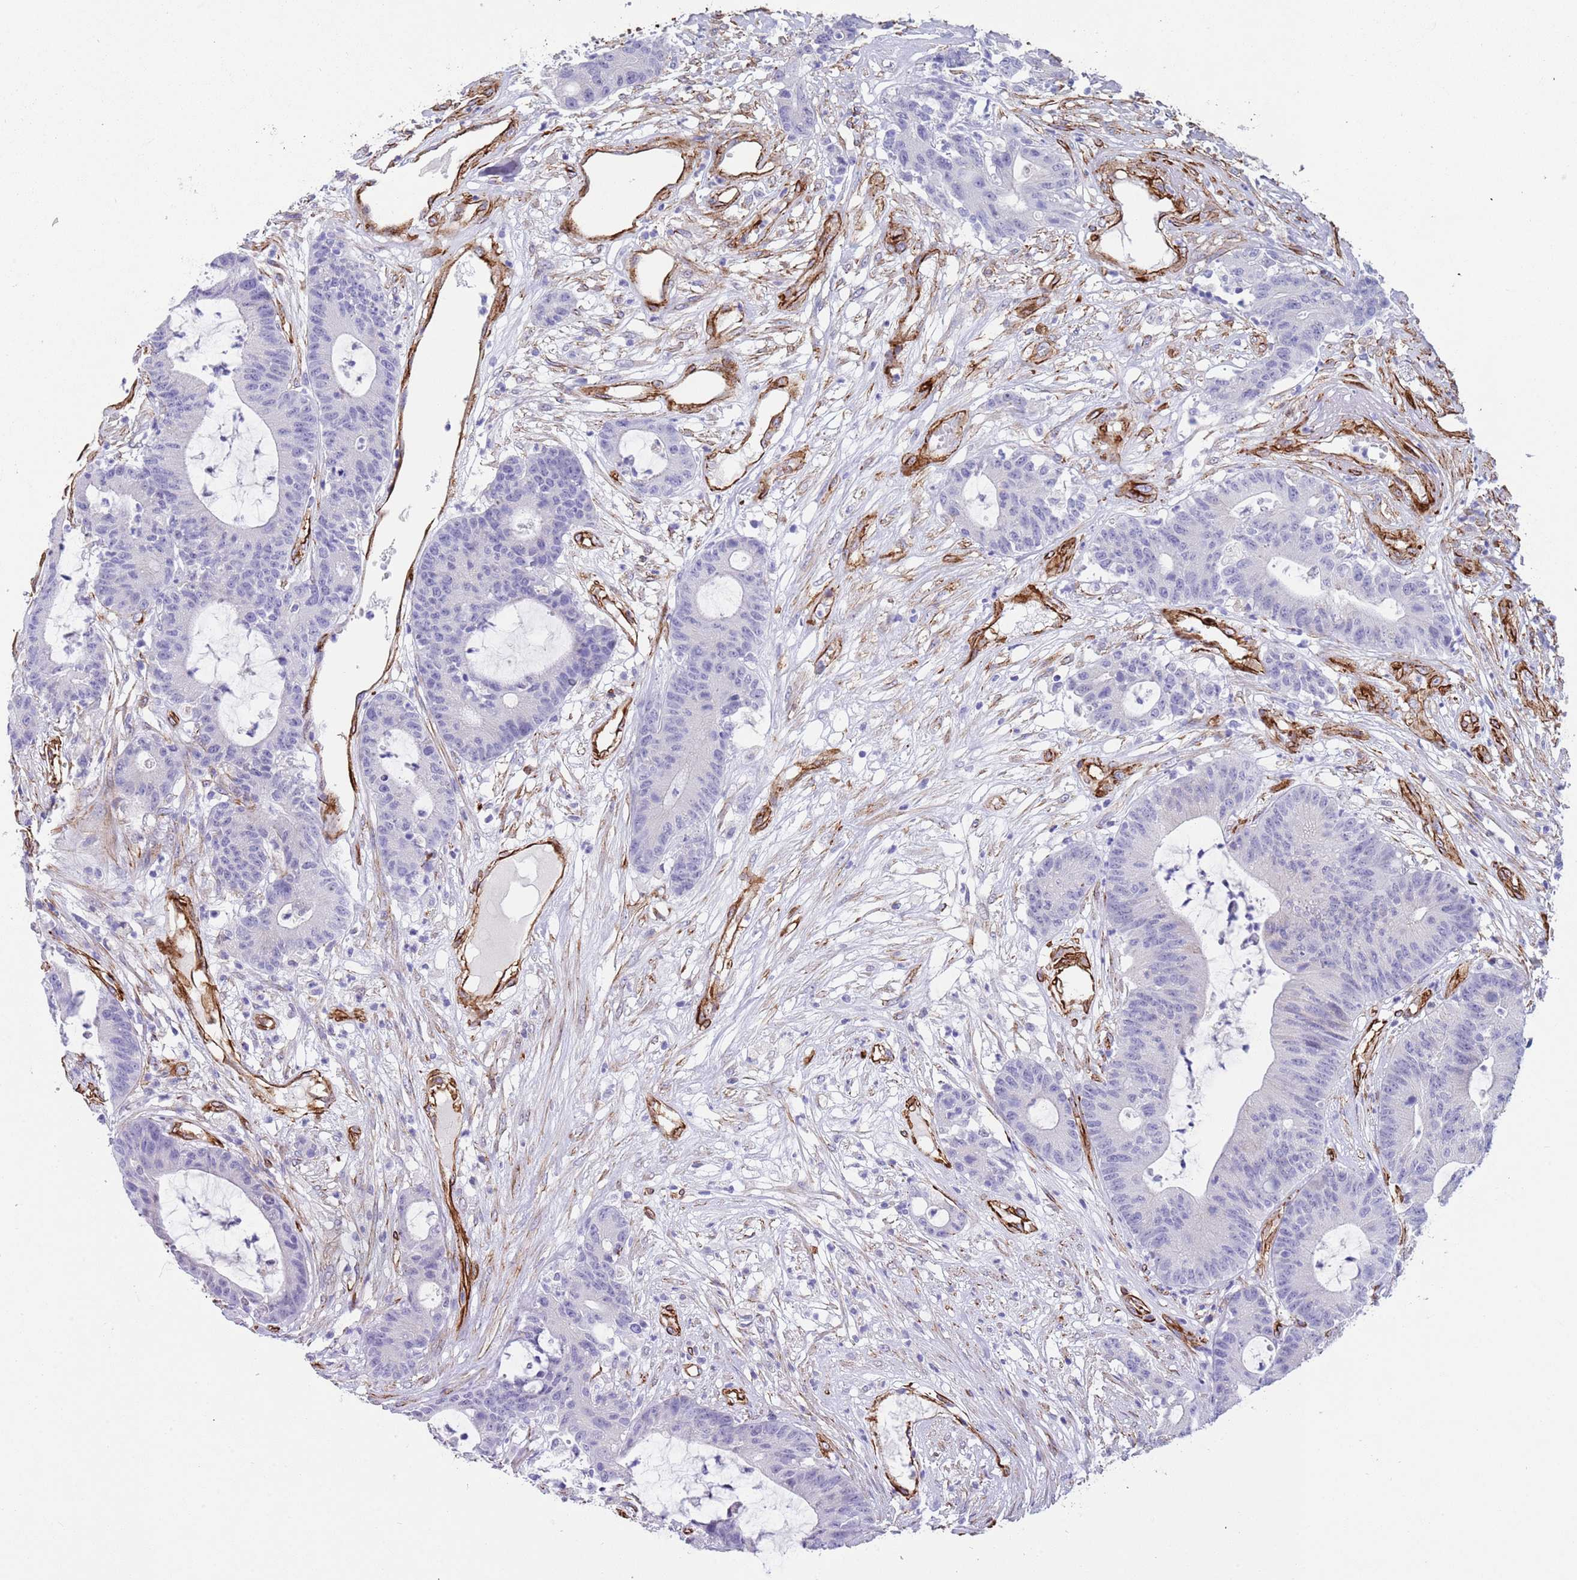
{"staining": {"intensity": "negative", "quantity": "none", "location": "none"}, "tissue": "colorectal cancer", "cell_type": "Tumor cells", "image_type": "cancer", "snomed": [{"axis": "morphology", "description": "Adenocarcinoma, NOS"}, {"axis": "topography", "description": "Colon"}], "caption": "Tumor cells show no significant protein positivity in colorectal adenocarcinoma.", "gene": "CAV2", "patient": {"sex": "female", "age": 84}}